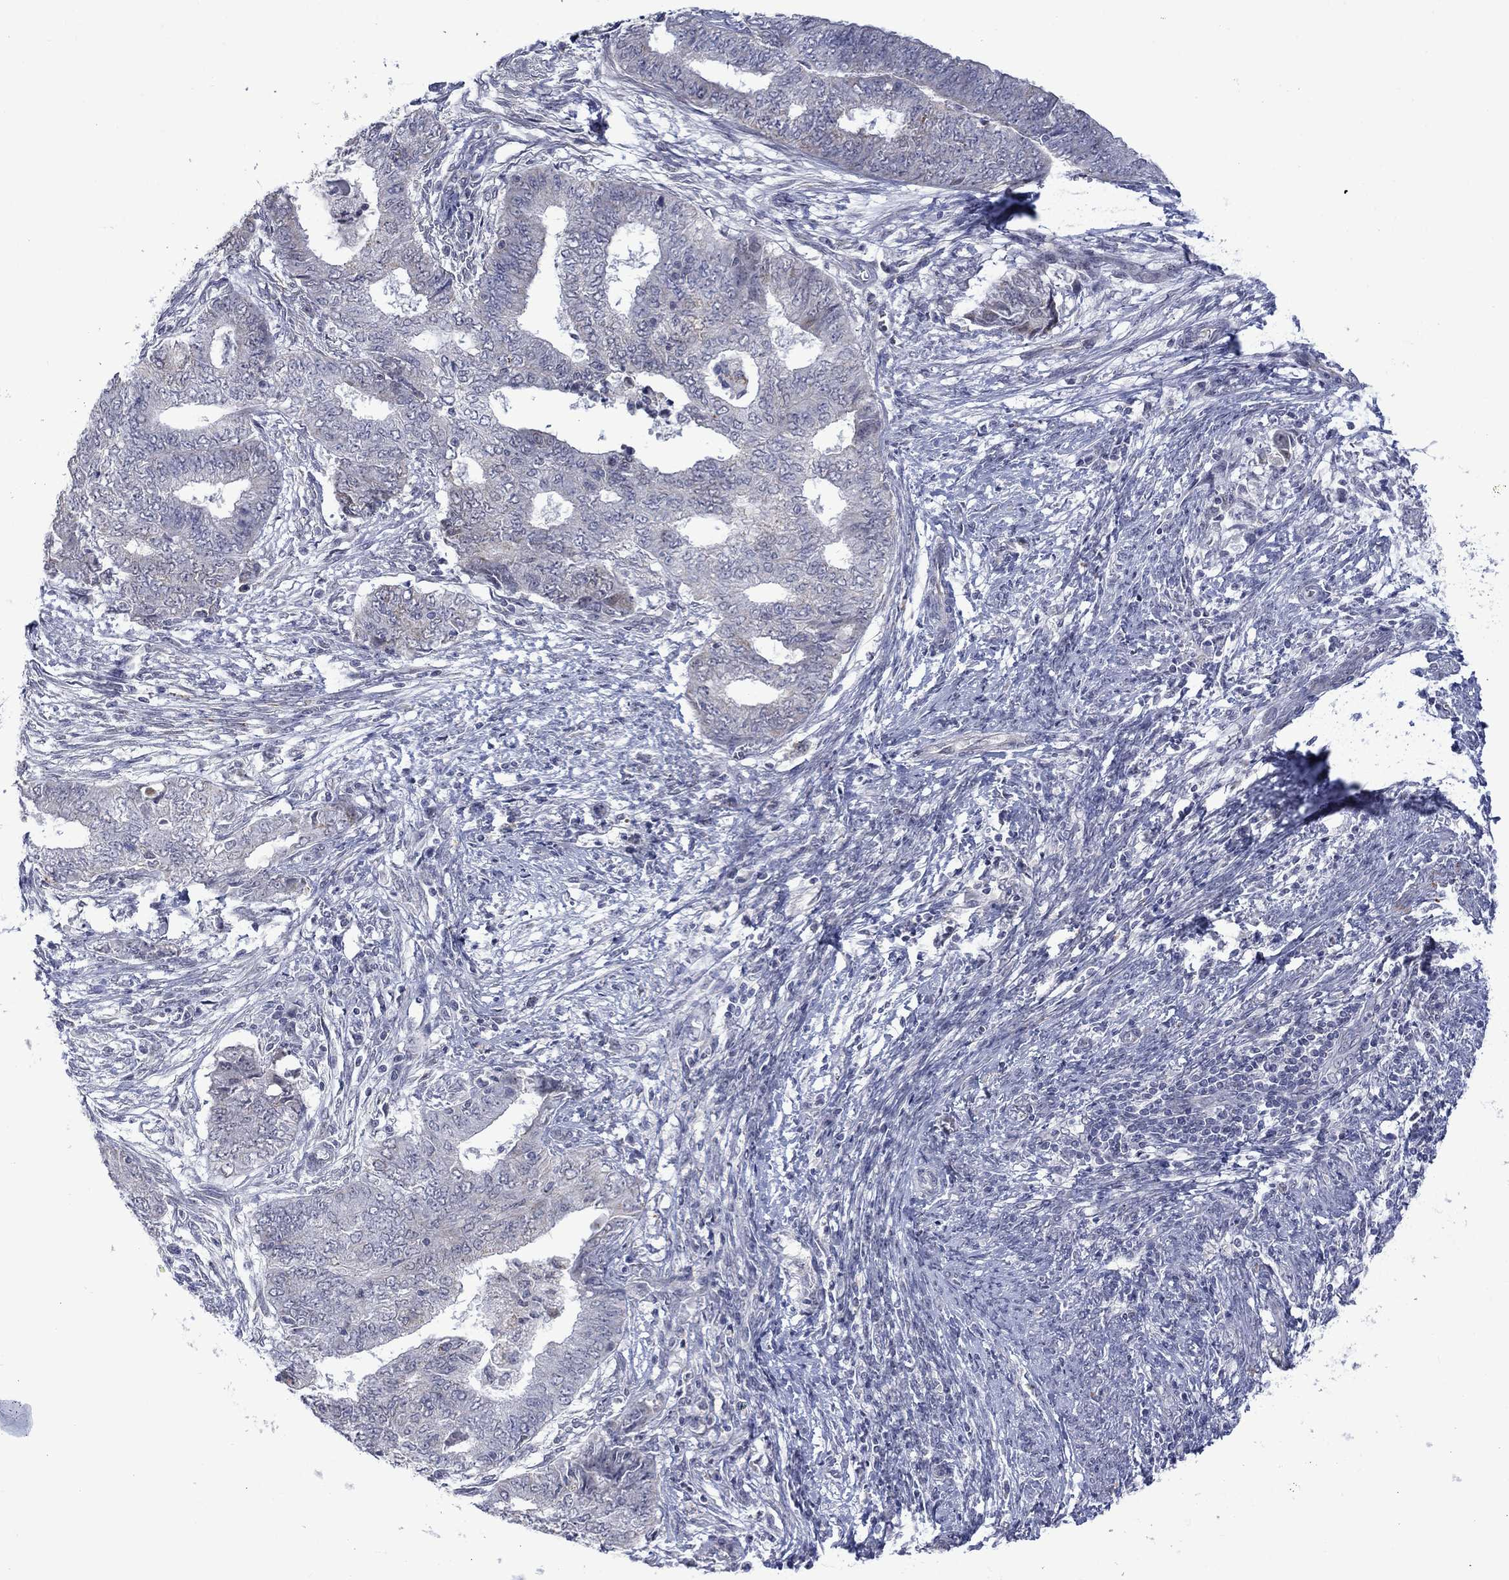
{"staining": {"intensity": "negative", "quantity": "none", "location": "none"}, "tissue": "endometrial cancer", "cell_type": "Tumor cells", "image_type": "cancer", "snomed": [{"axis": "morphology", "description": "Adenocarcinoma, NOS"}, {"axis": "topography", "description": "Endometrium"}], "caption": "IHC histopathology image of endometrial cancer (adenocarcinoma) stained for a protein (brown), which shows no expression in tumor cells.", "gene": "KCNJ16", "patient": {"sex": "female", "age": 62}}